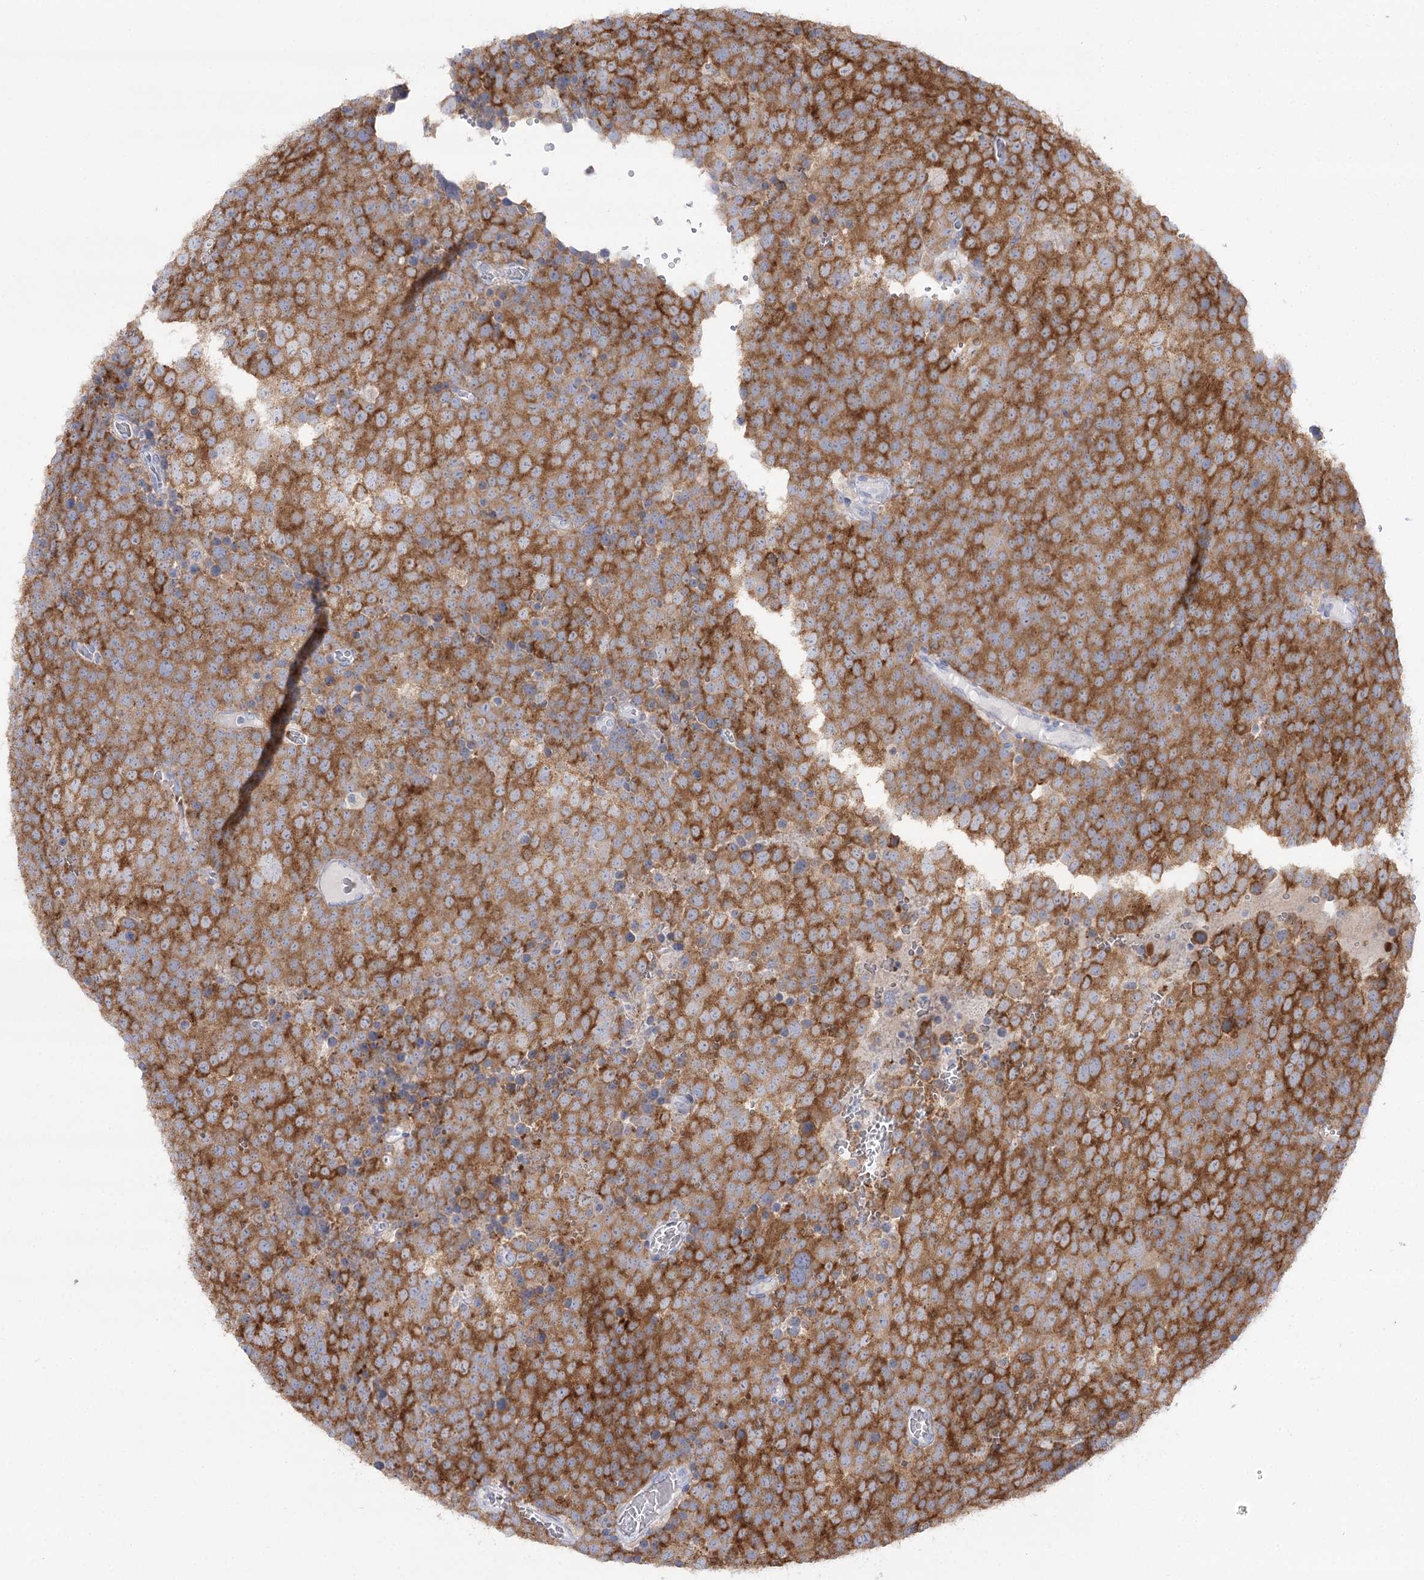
{"staining": {"intensity": "strong", "quantity": ">75%", "location": "cytoplasmic/membranous"}, "tissue": "testis cancer", "cell_type": "Tumor cells", "image_type": "cancer", "snomed": [{"axis": "morphology", "description": "Seminoma, NOS"}, {"axis": "topography", "description": "Testis"}], "caption": "Testis seminoma stained with immunohistochemistry (IHC) displays strong cytoplasmic/membranous positivity in approximately >75% of tumor cells.", "gene": "SIAE", "patient": {"sex": "male", "age": 71}}